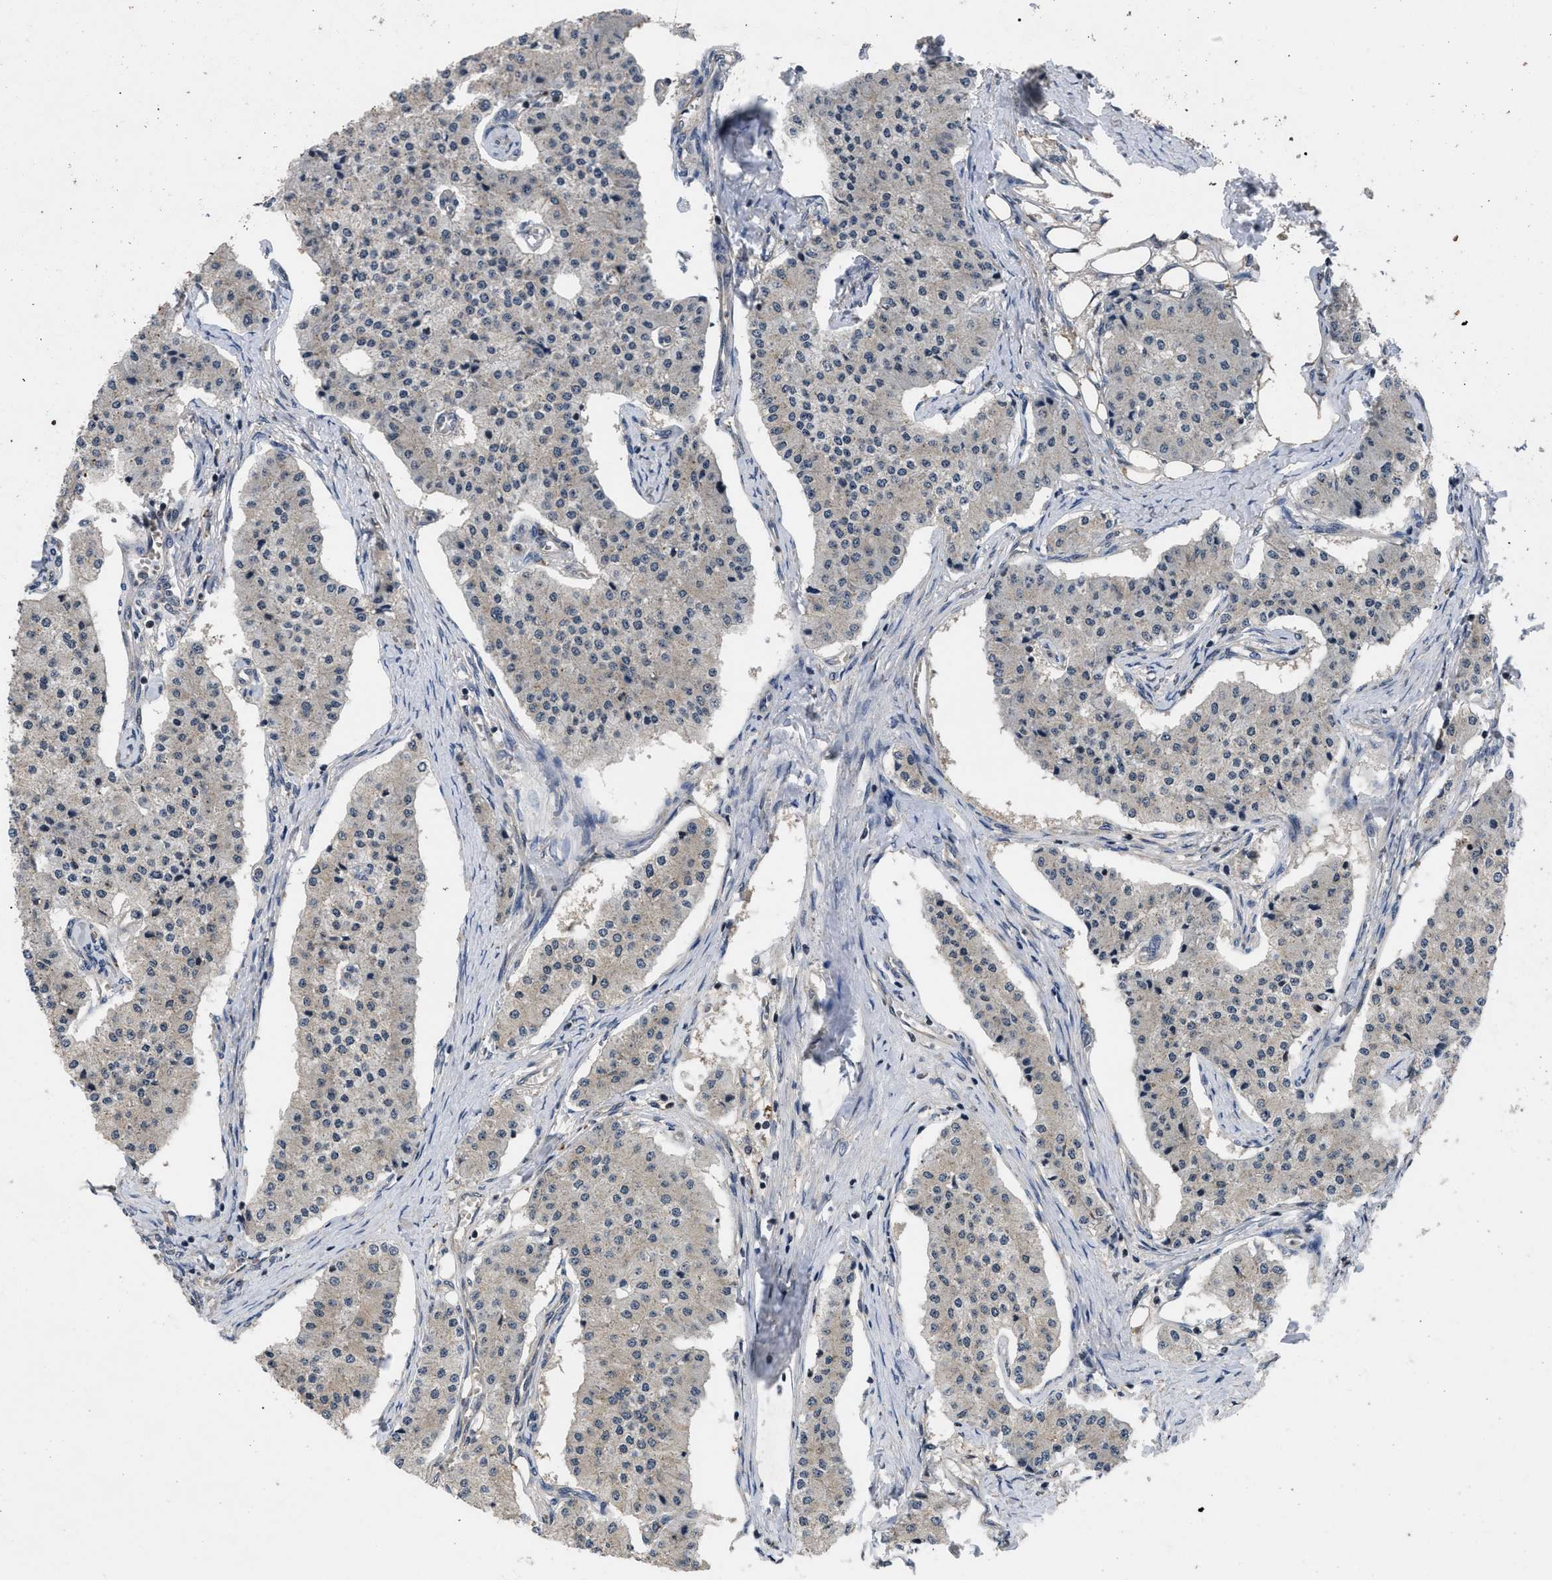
{"staining": {"intensity": "negative", "quantity": "none", "location": "none"}, "tissue": "carcinoid", "cell_type": "Tumor cells", "image_type": "cancer", "snomed": [{"axis": "morphology", "description": "Carcinoid, malignant, NOS"}, {"axis": "topography", "description": "Colon"}], "caption": "An immunohistochemistry (IHC) photomicrograph of carcinoid (malignant) is shown. There is no staining in tumor cells of carcinoid (malignant).", "gene": "DNAJC14", "patient": {"sex": "female", "age": 52}}